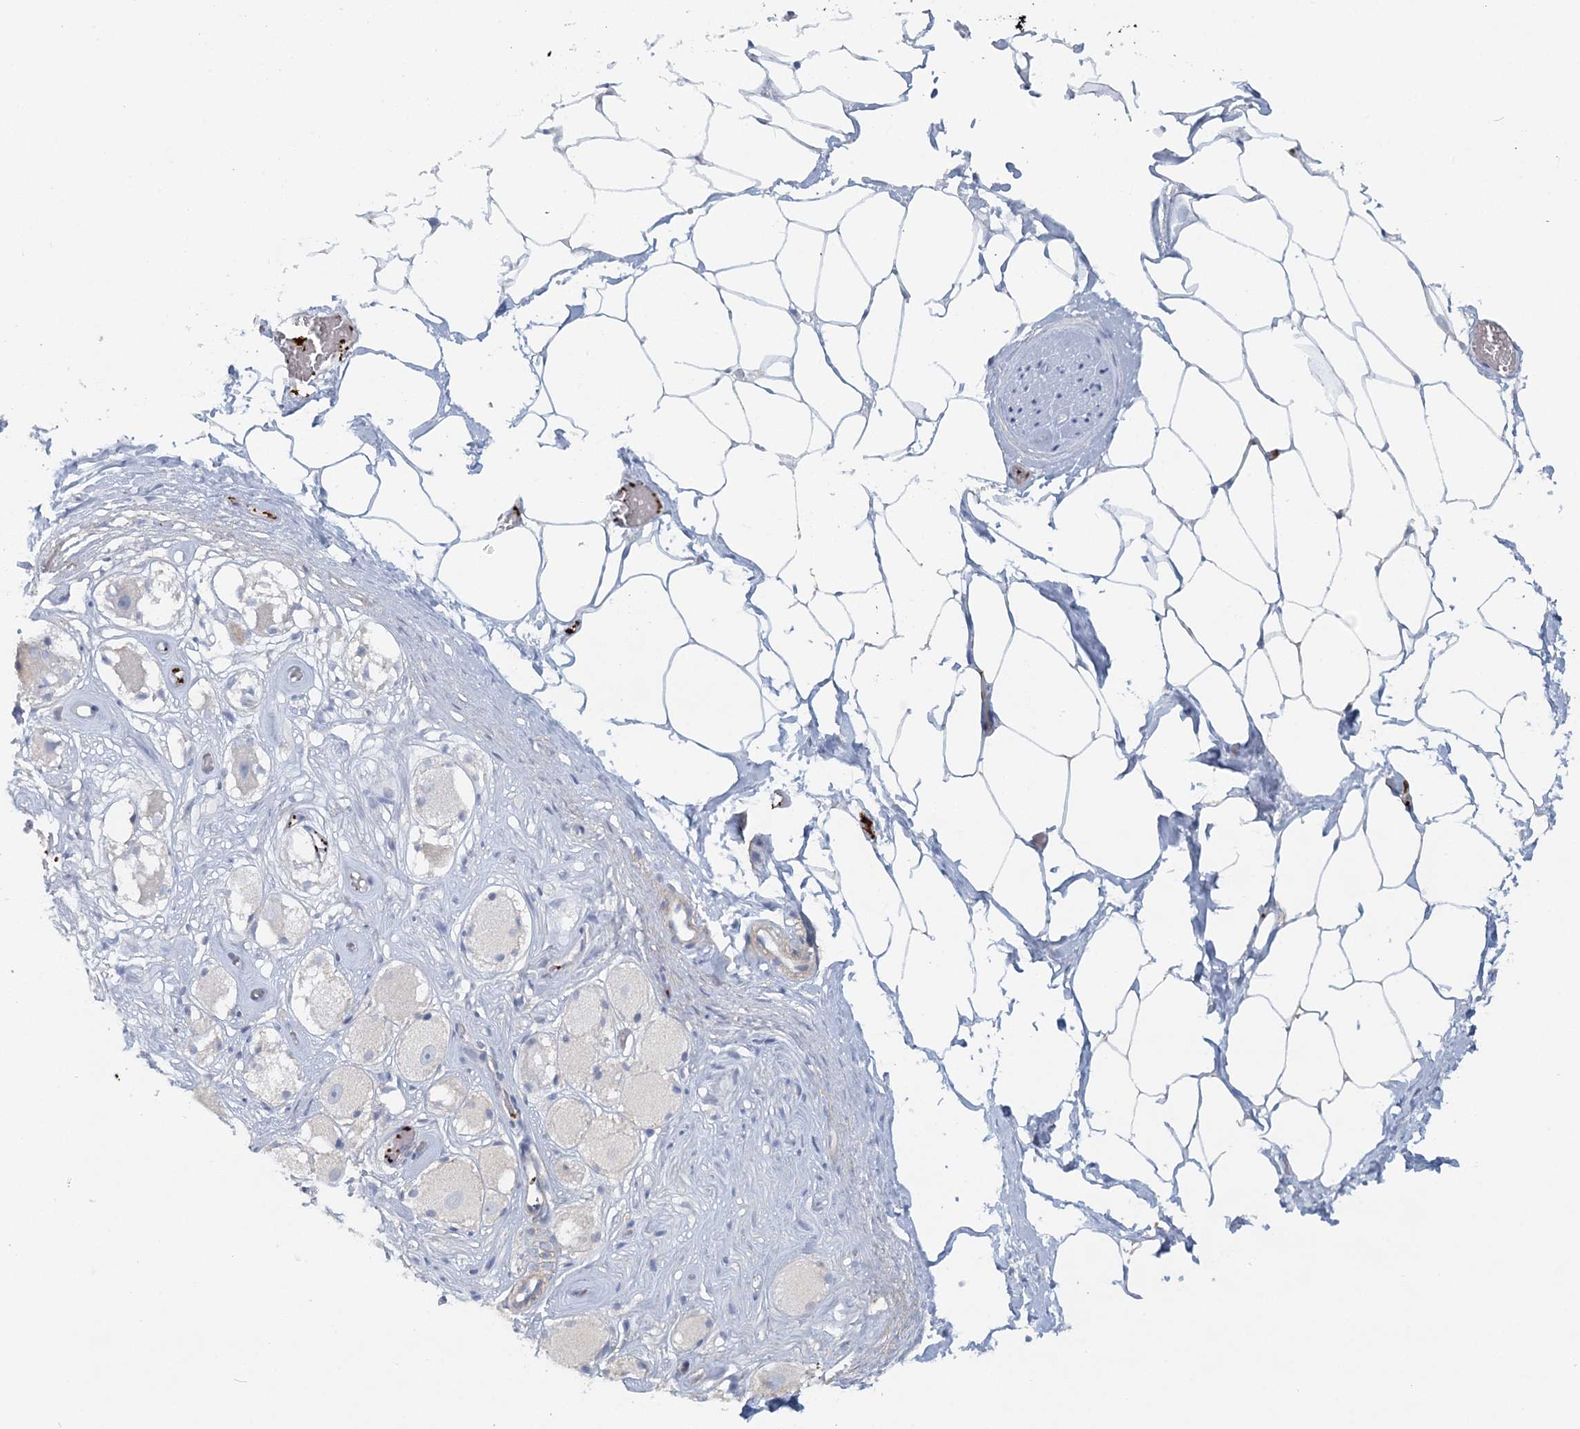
{"staining": {"intensity": "negative", "quantity": "none", "location": "none"}, "tissue": "adipose tissue", "cell_type": "Adipocytes", "image_type": "normal", "snomed": [{"axis": "morphology", "description": "Normal tissue, NOS"}, {"axis": "morphology", "description": "Adenocarcinoma, Low grade"}, {"axis": "topography", "description": "Prostate"}, {"axis": "topography", "description": "Peripheral nerve tissue"}], "caption": "This is an IHC micrograph of normal human adipose tissue. There is no positivity in adipocytes.", "gene": "CUEDC2", "patient": {"sex": "male", "age": 63}}